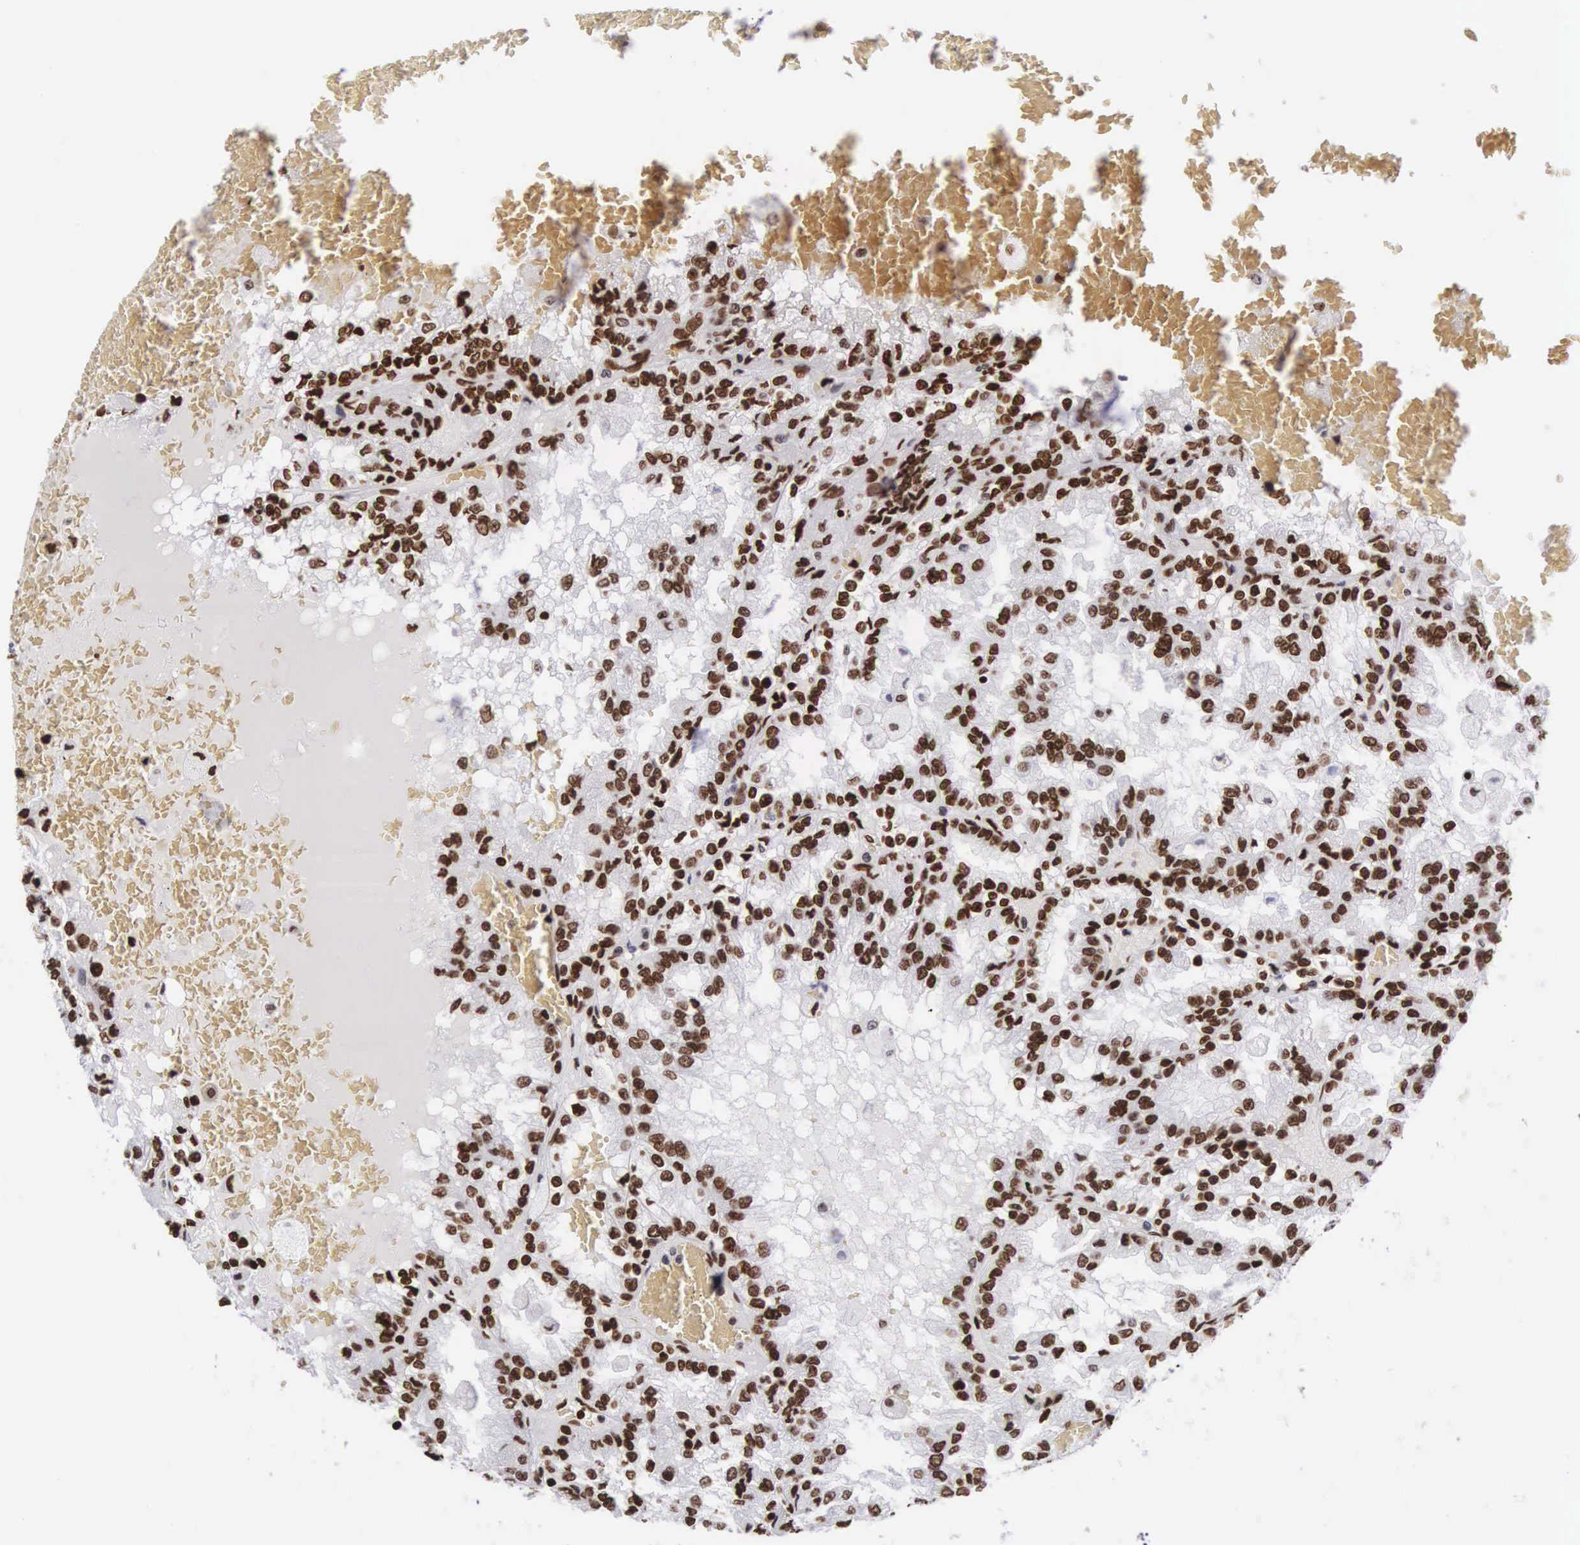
{"staining": {"intensity": "strong", "quantity": ">75%", "location": "nuclear"}, "tissue": "renal cancer", "cell_type": "Tumor cells", "image_type": "cancer", "snomed": [{"axis": "morphology", "description": "Adenocarcinoma, NOS"}, {"axis": "topography", "description": "Kidney"}], "caption": "This micrograph exhibits immunohistochemistry (IHC) staining of adenocarcinoma (renal), with high strong nuclear positivity in about >75% of tumor cells.", "gene": "MECP2", "patient": {"sex": "female", "age": 56}}